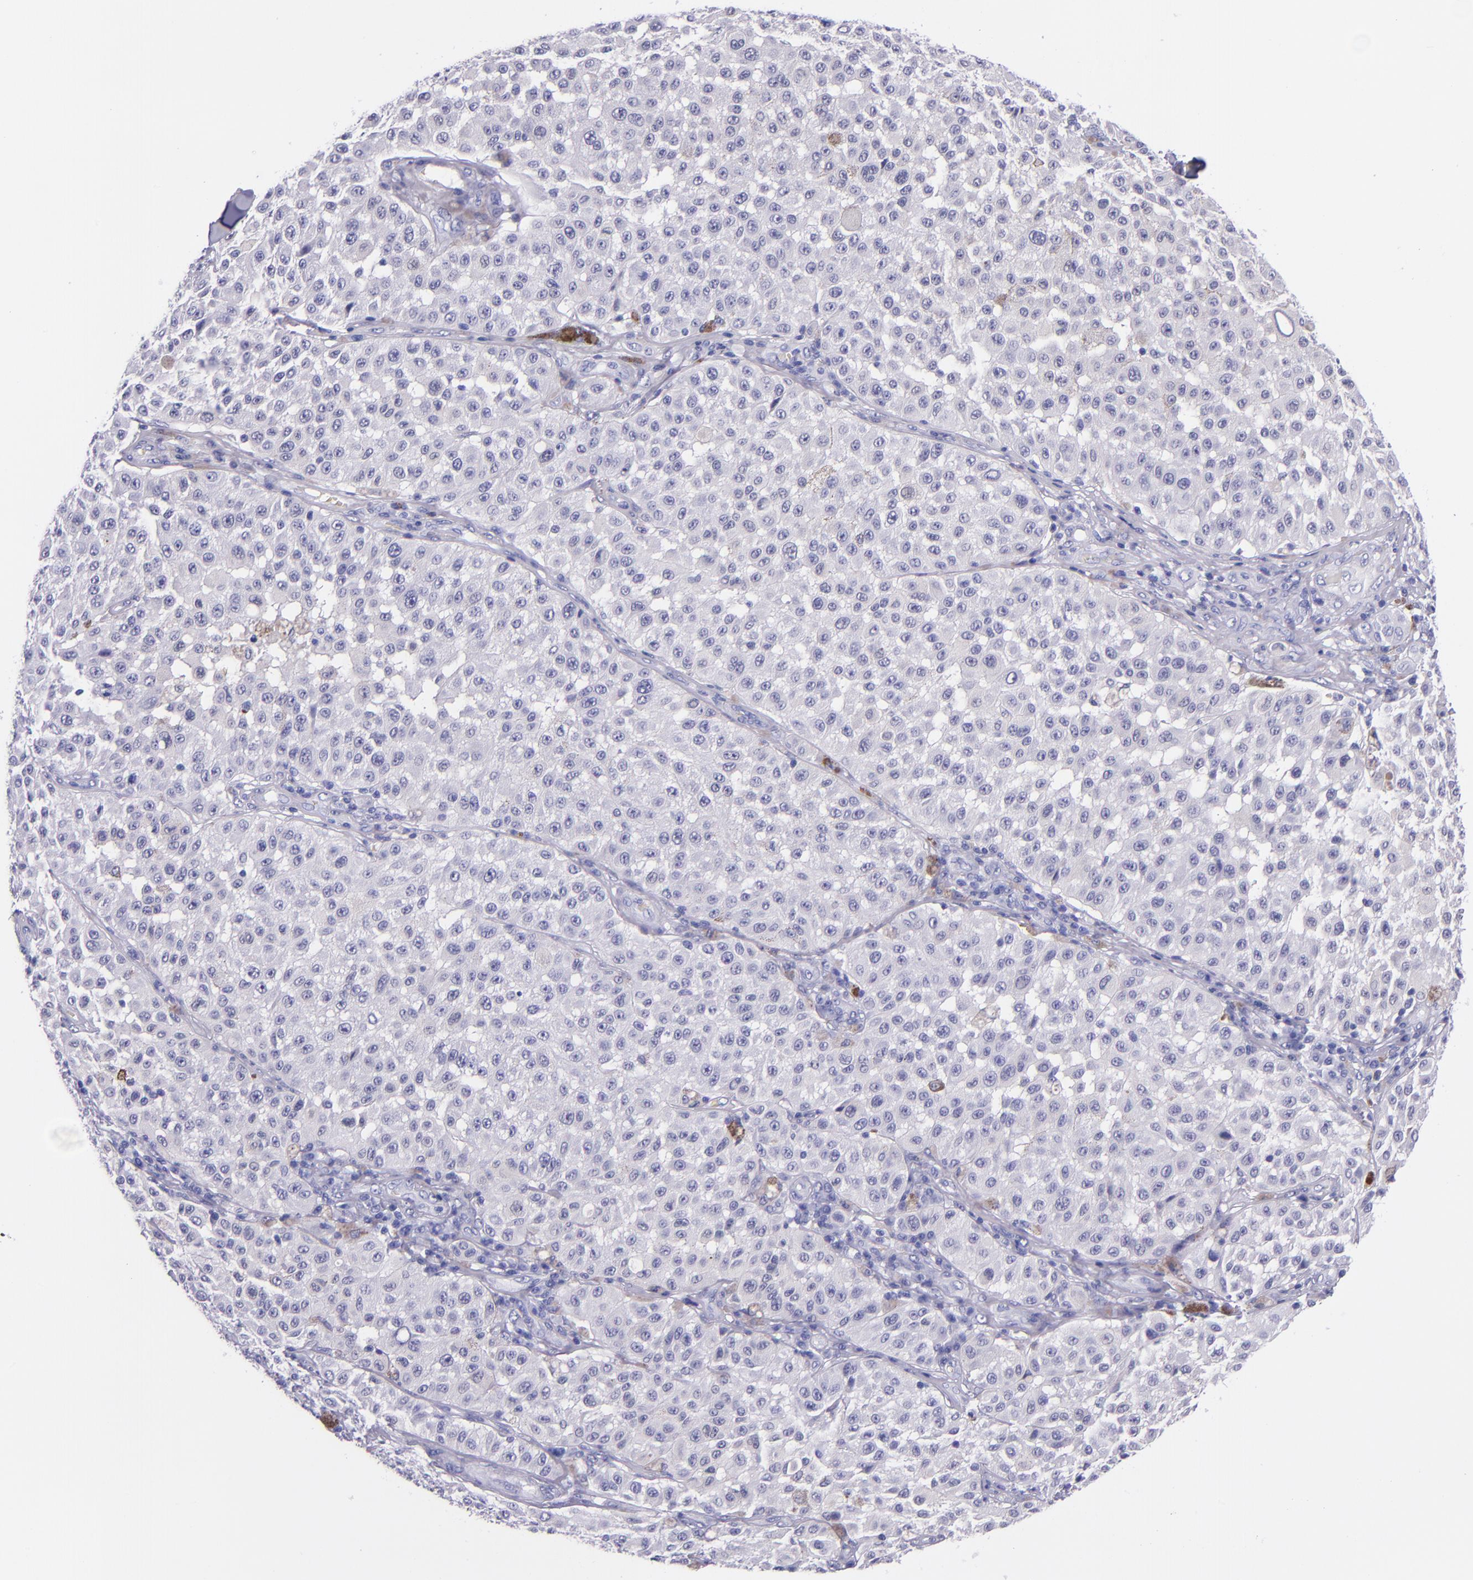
{"staining": {"intensity": "negative", "quantity": "none", "location": "none"}, "tissue": "melanoma", "cell_type": "Tumor cells", "image_type": "cancer", "snomed": [{"axis": "morphology", "description": "Malignant melanoma, NOS"}, {"axis": "topography", "description": "Skin"}], "caption": "IHC of malignant melanoma shows no expression in tumor cells.", "gene": "SLPI", "patient": {"sex": "female", "age": 64}}